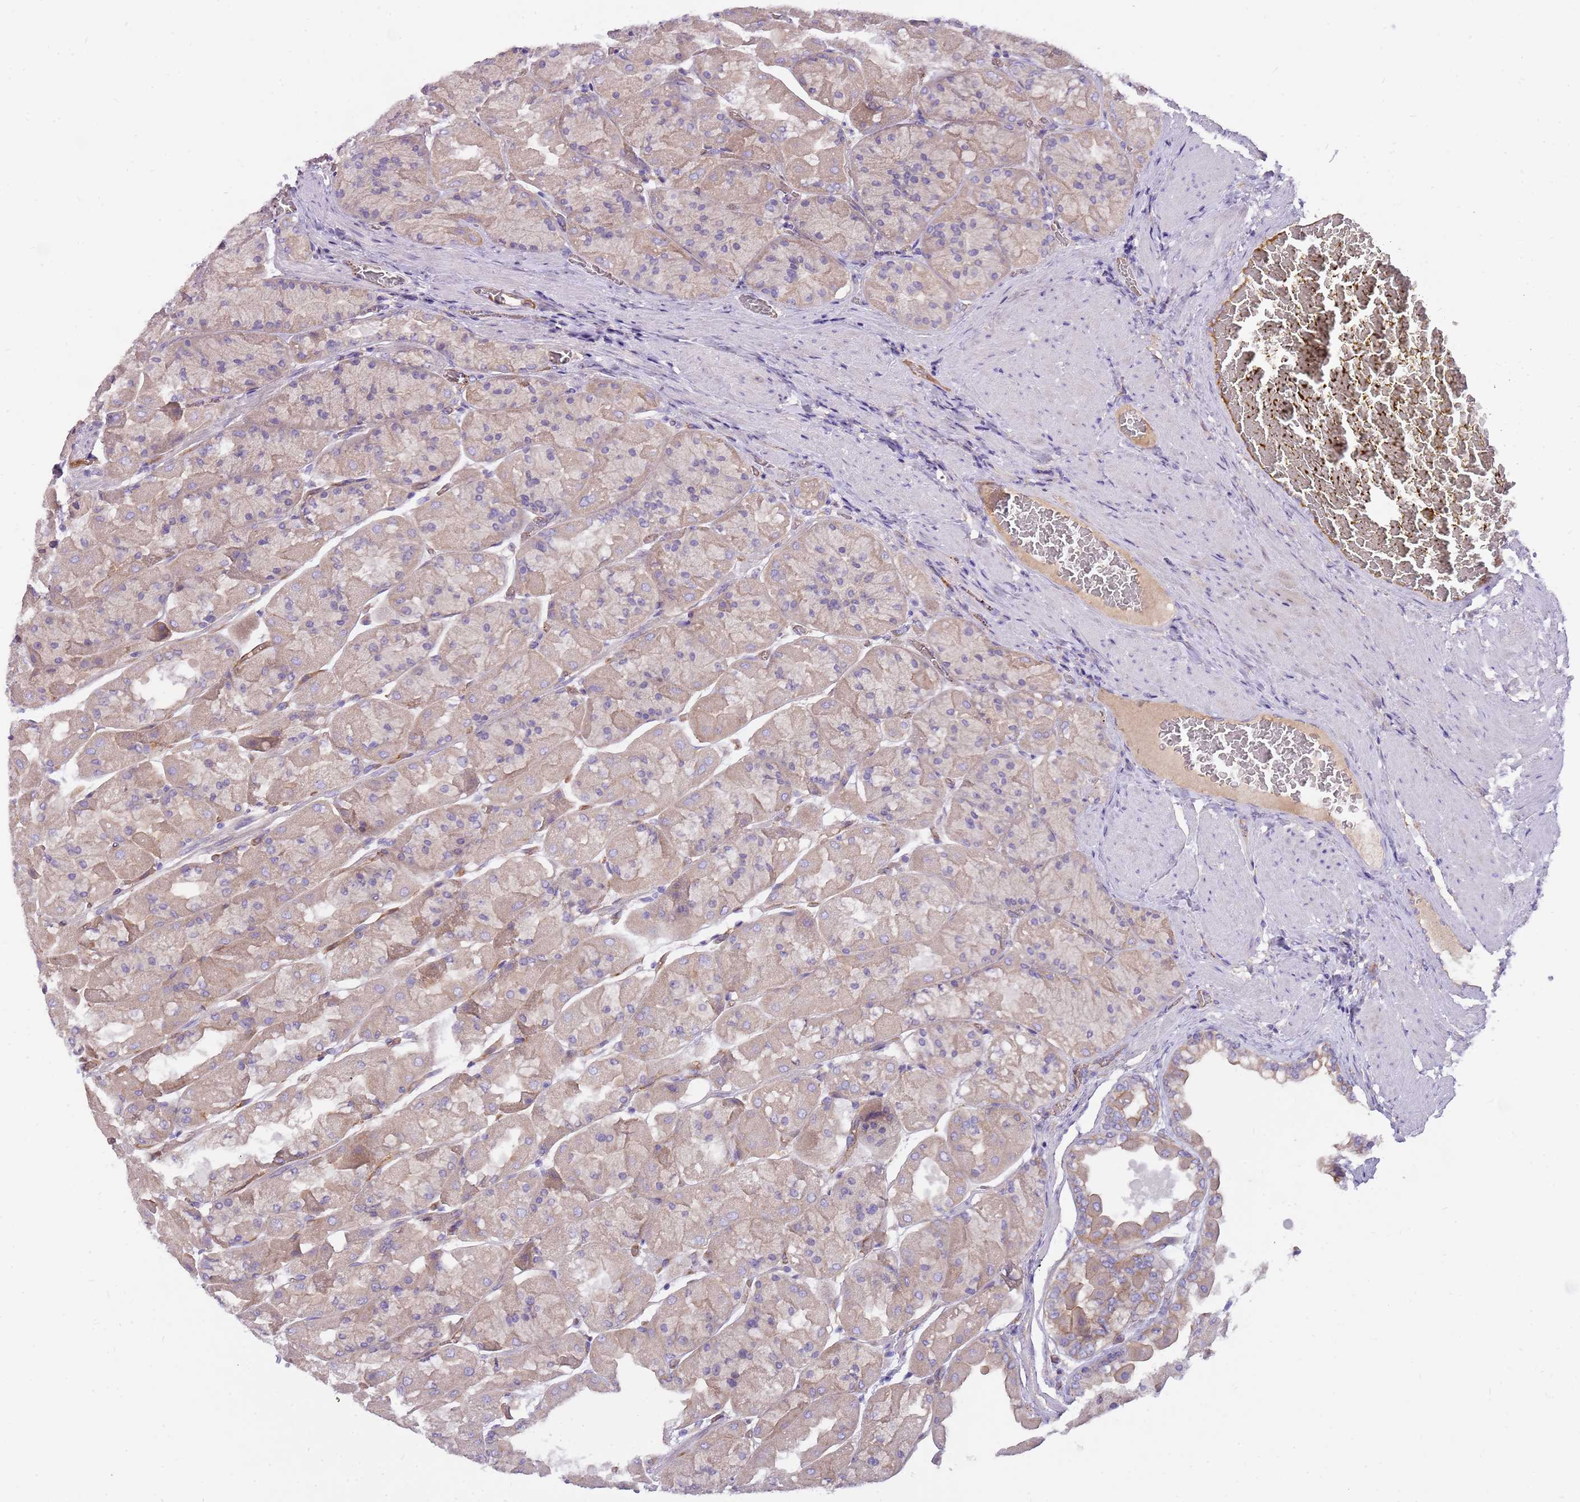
{"staining": {"intensity": "weak", "quantity": "25%-75%", "location": "cytoplasmic/membranous"}, "tissue": "stomach", "cell_type": "Glandular cells", "image_type": "normal", "snomed": [{"axis": "morphology", "description": "Normal tissue, NOS"}, {"axis": "topography", "description": "Stomach"}], "caption": "Brown immunohistochemical staining in unremarkable human stomach shows weak cytoplasmic/membranous staining in about 25%-75% of glandular cells.", "gene": "NTN4", "patient": {"sex": "female", "age": 61}}